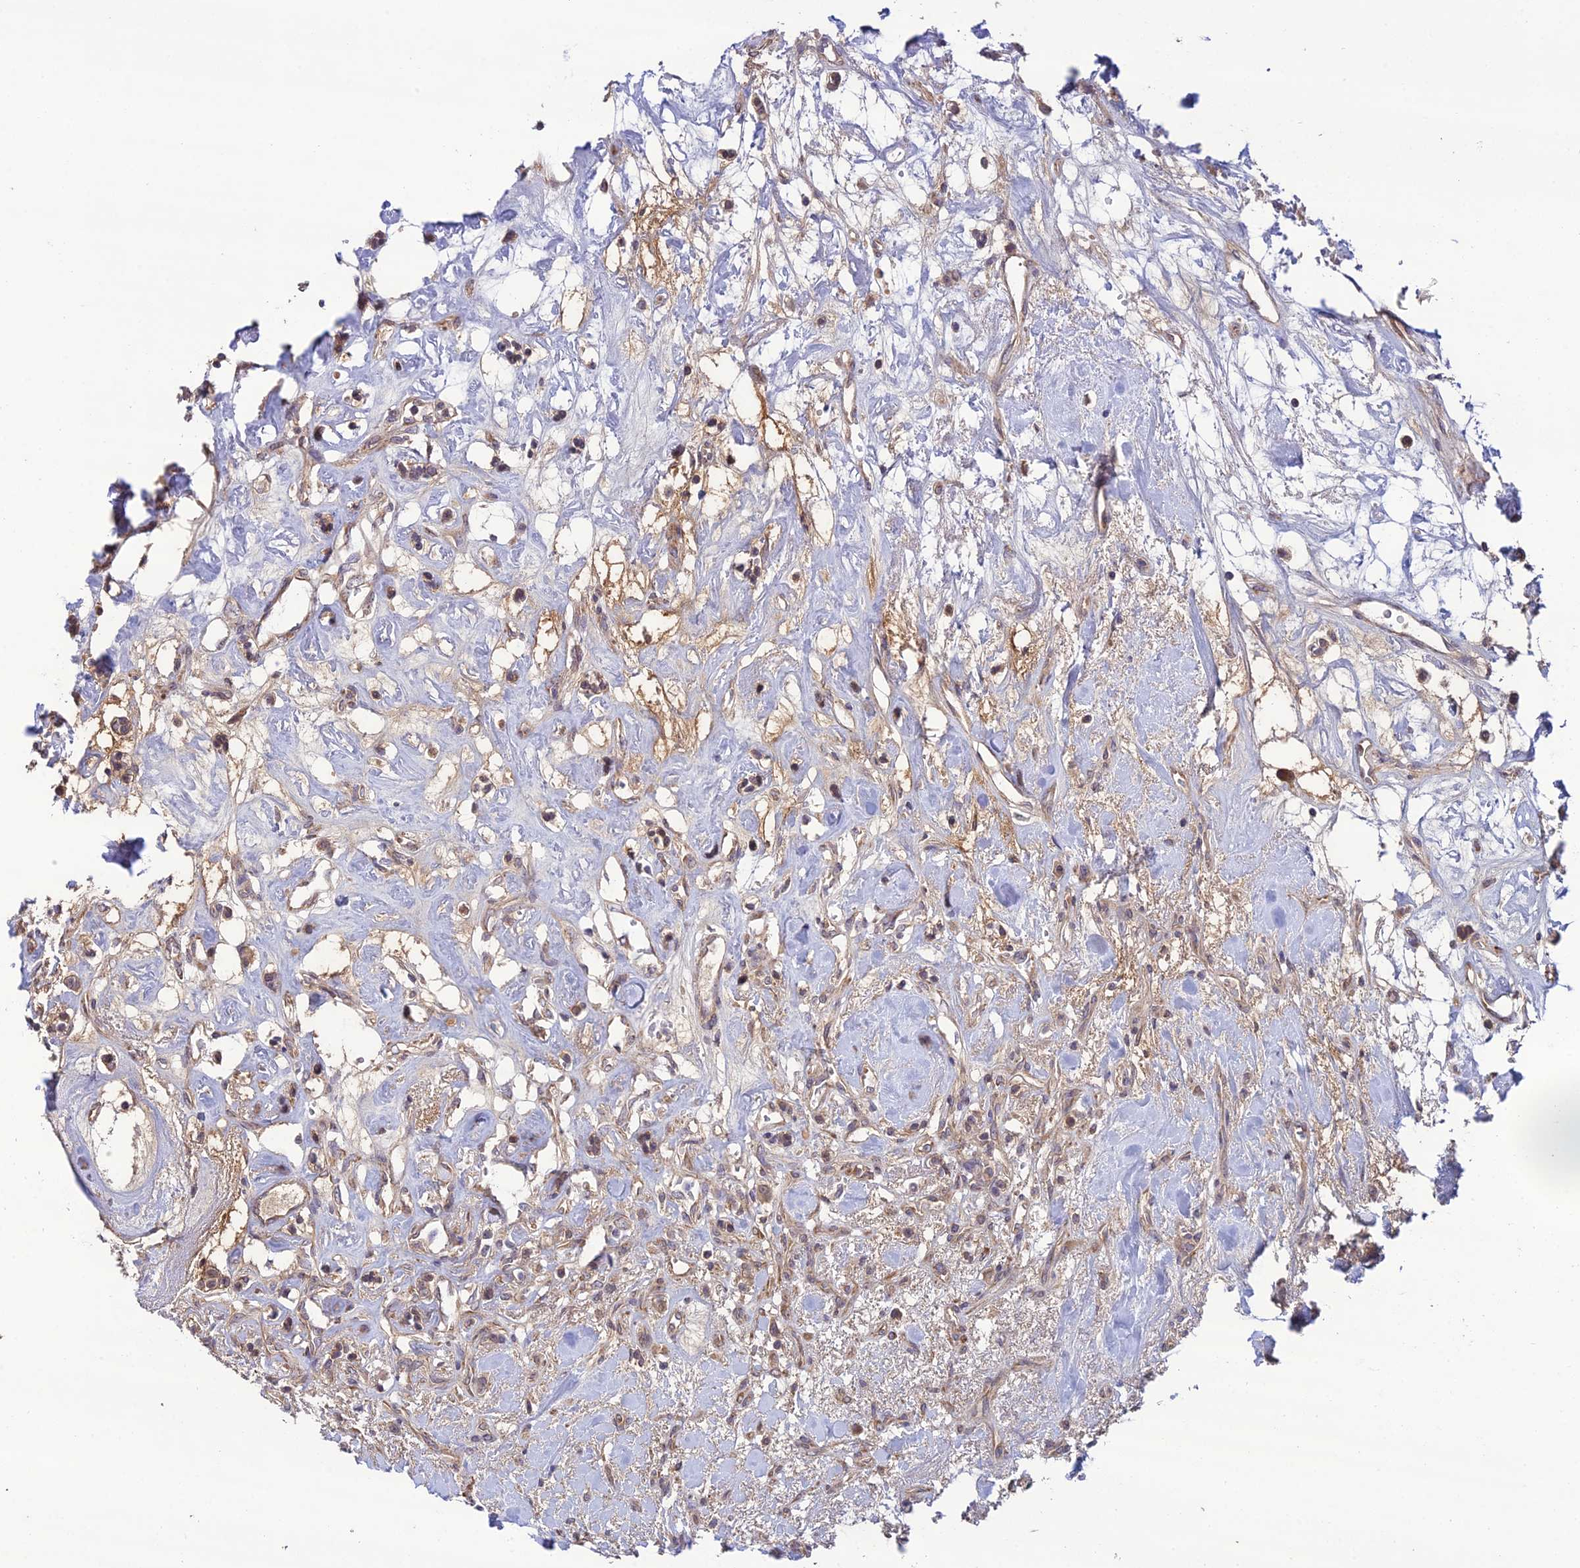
{"staining": {"intensity": "weak", "quantity": "25%-75%", "location": "cytoplasmic/membranous"}, "tissue": "renal cancer", "cell_type": "Tumor cells", "image_type": "cancer", "snomed": [{"axis": "morphology", "description": "Adenocarcinoma, NOS"}, {"axis": "topography", "description": "Kidney"}], "caption": "Protein analysis of renal cancer (adenocarcinoma) tissue demonstrates weak cytoplasmic/membranous expression in approximately 25%-75% of tumor cells.", "gene": "MRNIP", "patient": {"sex": "male", "age": 77}}